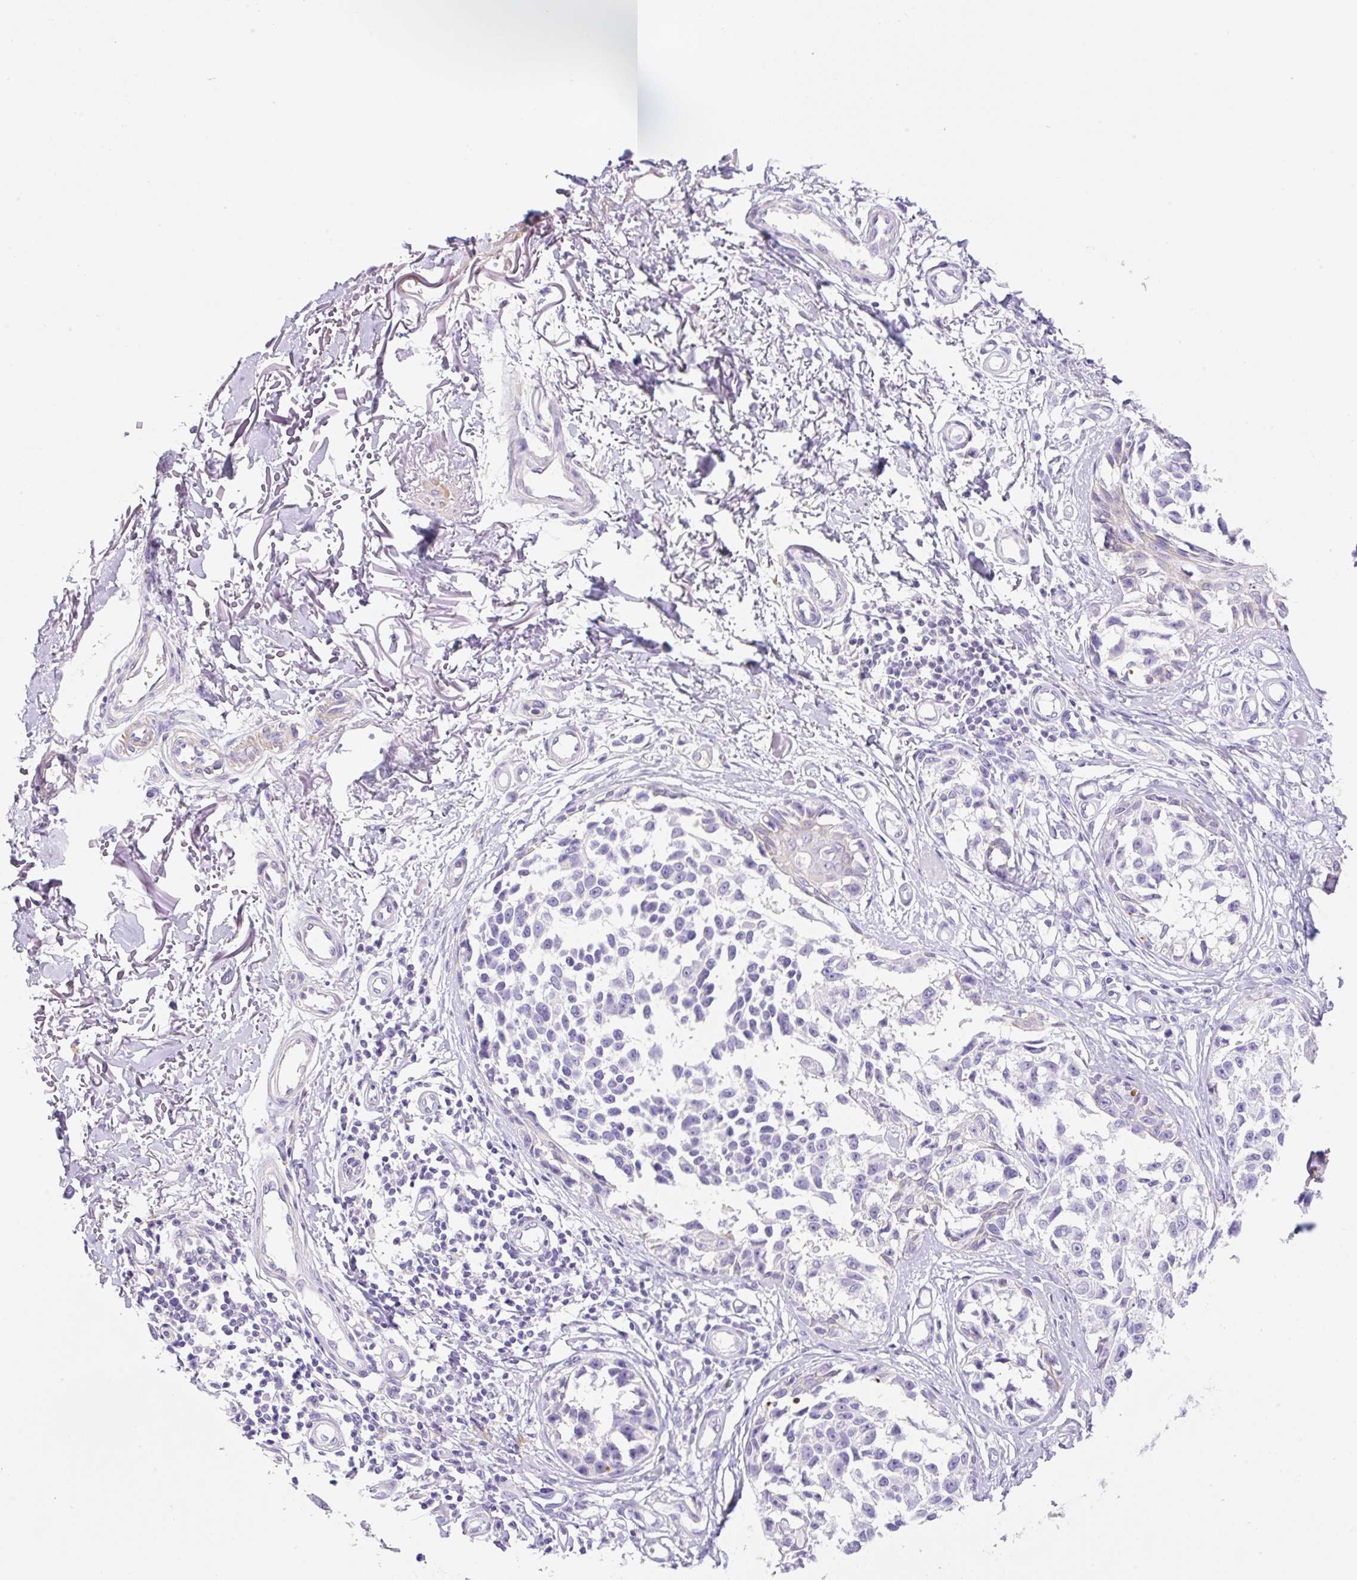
{"staining": {"intensity": "negative", "quantity": "none", "location": "none"}, "tissue": "melanoma", "cell_type": "Tumor cells", "image_type": "cancer", "snomed": [{"axis": "morphology", "description": "Malignant melanoma, NOS"}, {"axis": "topography", "description": "Skin"}], "caption": "Tumor cells are negative for brown protein staining in malignant melanoma. (DAB (3,3'-diaminobenzidine) IHC, high magnification).", "gene": "TDRD15", "patient": {"sex": "male", "age": 73}}